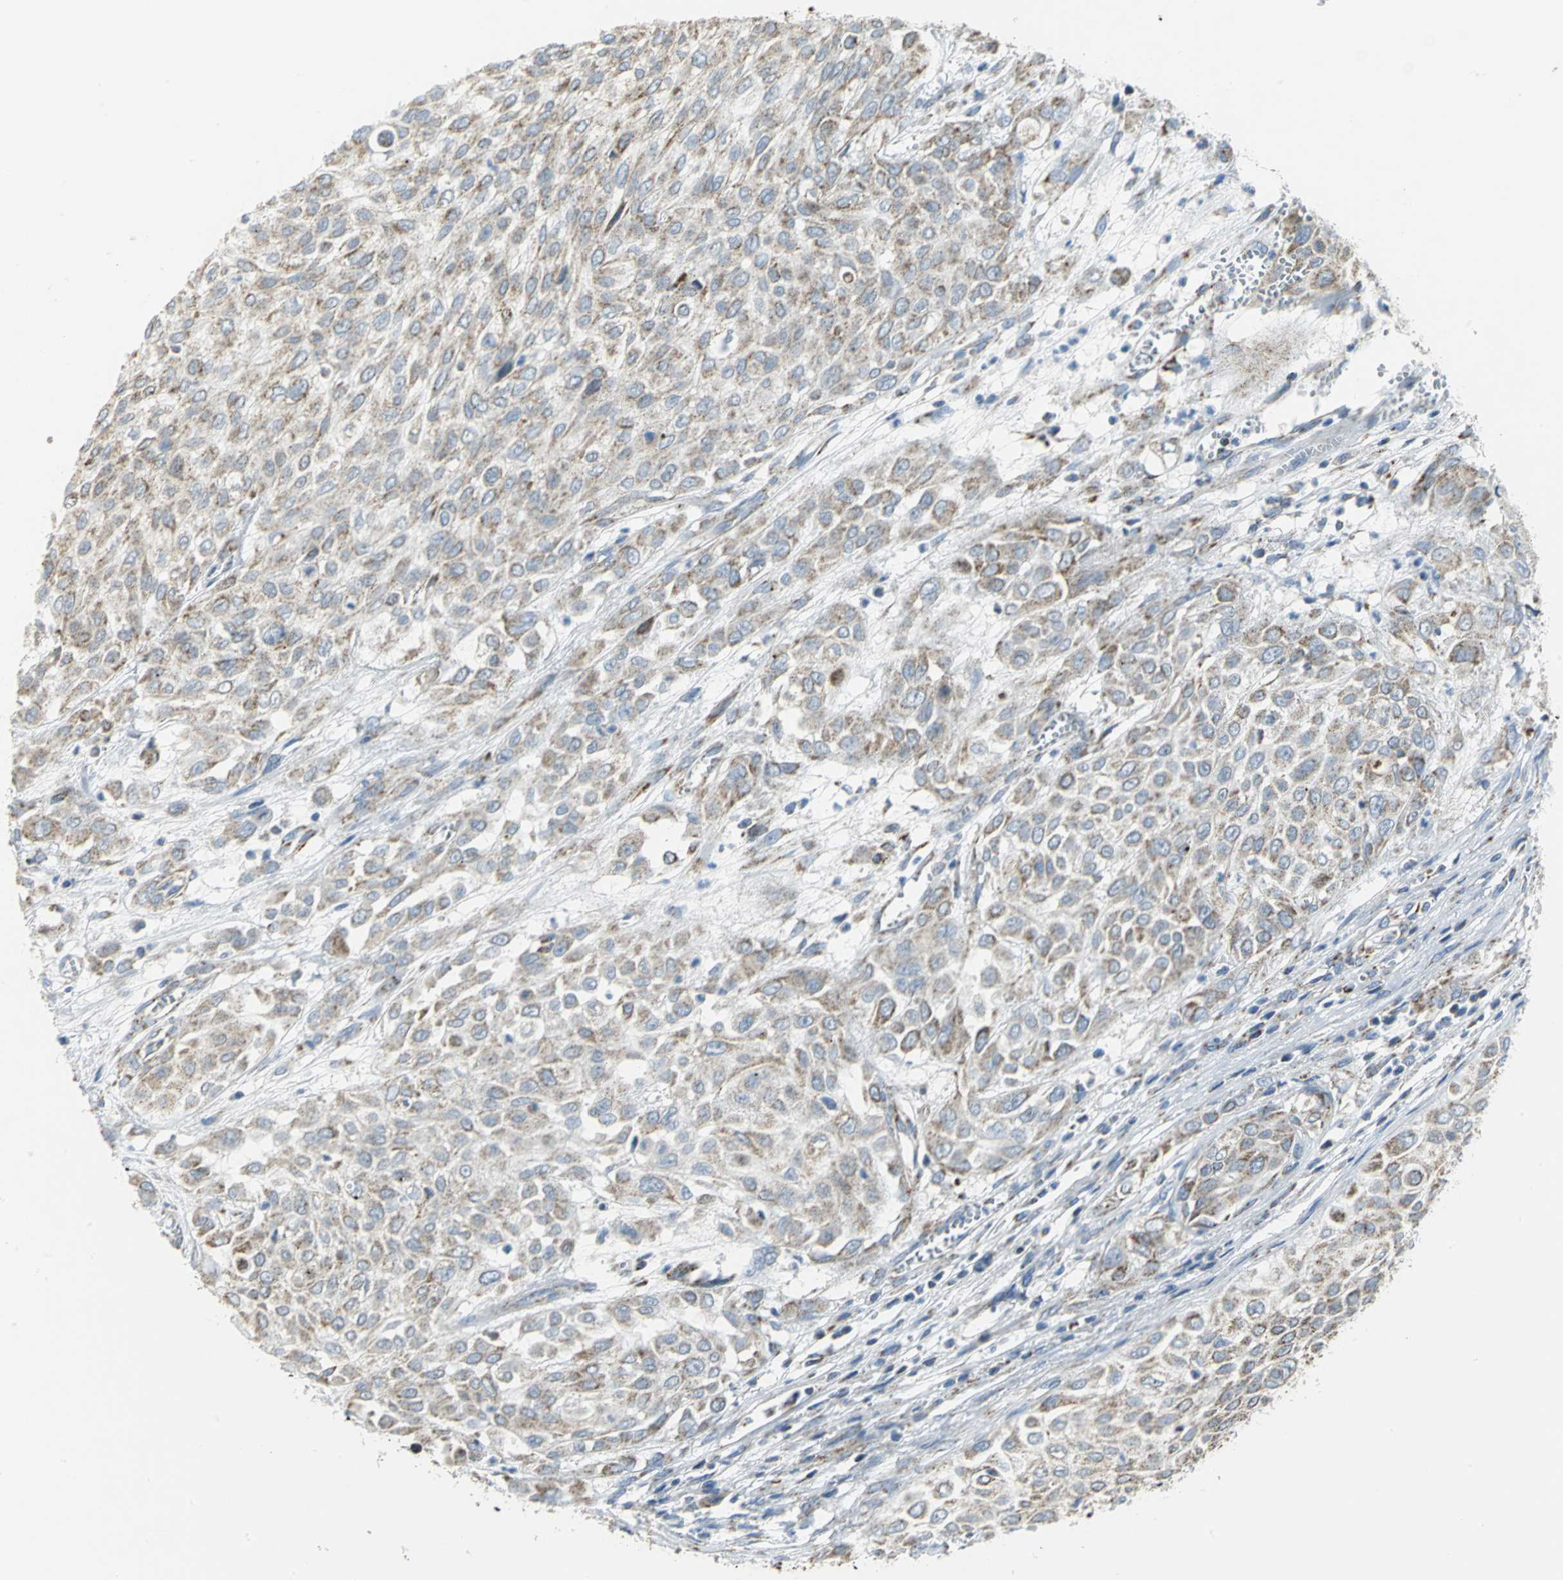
{"staining": {"intensity": "moderate", "quantity": "25%-75%", "location": "cytoplasmic/membranous"}, "tissue": "urothelial cancer", "cell_type": "Tumor cells", "image_type": "cancer", "snomed": [{"axis": "morphology", "description": "Urothelial carcinoma, High grade"}, {"axis": "topography", "description": "Urinary bladder"}], "caption": "Brown immunohistochemical staining in urothelial carcinoma (high-grade) shows moderate cytoplasmic/membranous positivity in approximately 25%-75% of tumor cells.", "gene": "NTRK1", "patient": {"sex": "male", "age": 57}}